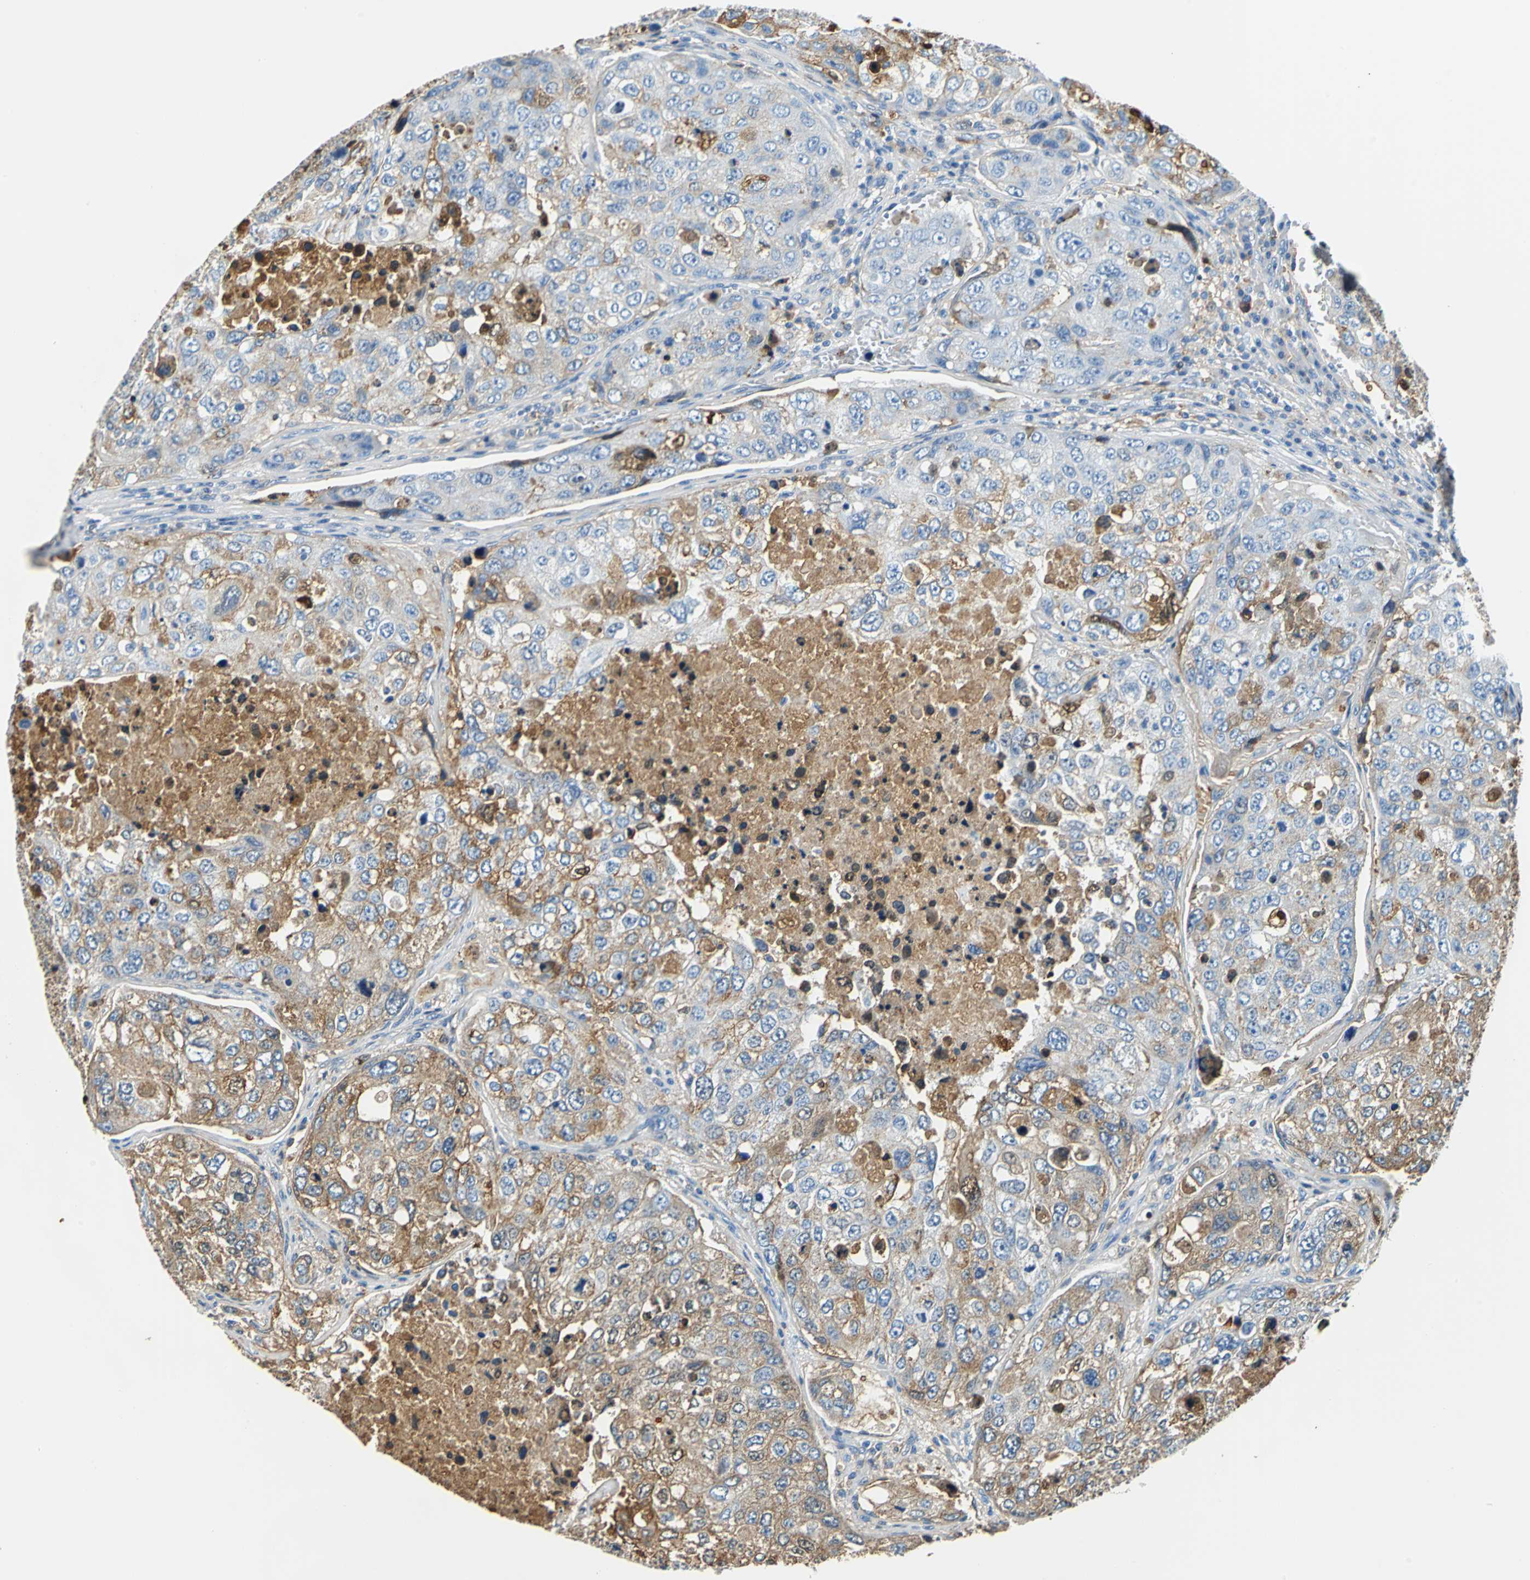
{"staining": {"intensity": "moderate", "quantity": "25%-75%", "location": "cytoplasmic/membranous"}, "tissue": "urothelial cancer", "cell_type": "Tumor cells", "image_type": "cancer", "snomed": [{"axis": "morphology", "description": "Urothelial carcinoma, High grade"}, {"axis": "topography", "description": "Lymph node"}, {"axis": "topography", "description": "Urinary bladder"}], "caption": "A high-resolution micrograph shows immunohistochemistry staining of urothelial cancer, which exhibits moderate cytoplasmic/membranous expression in approximately 25%-75% of tumor cells.", "gene": "ALB", "patient": {"sex": "male", "age": 51}}